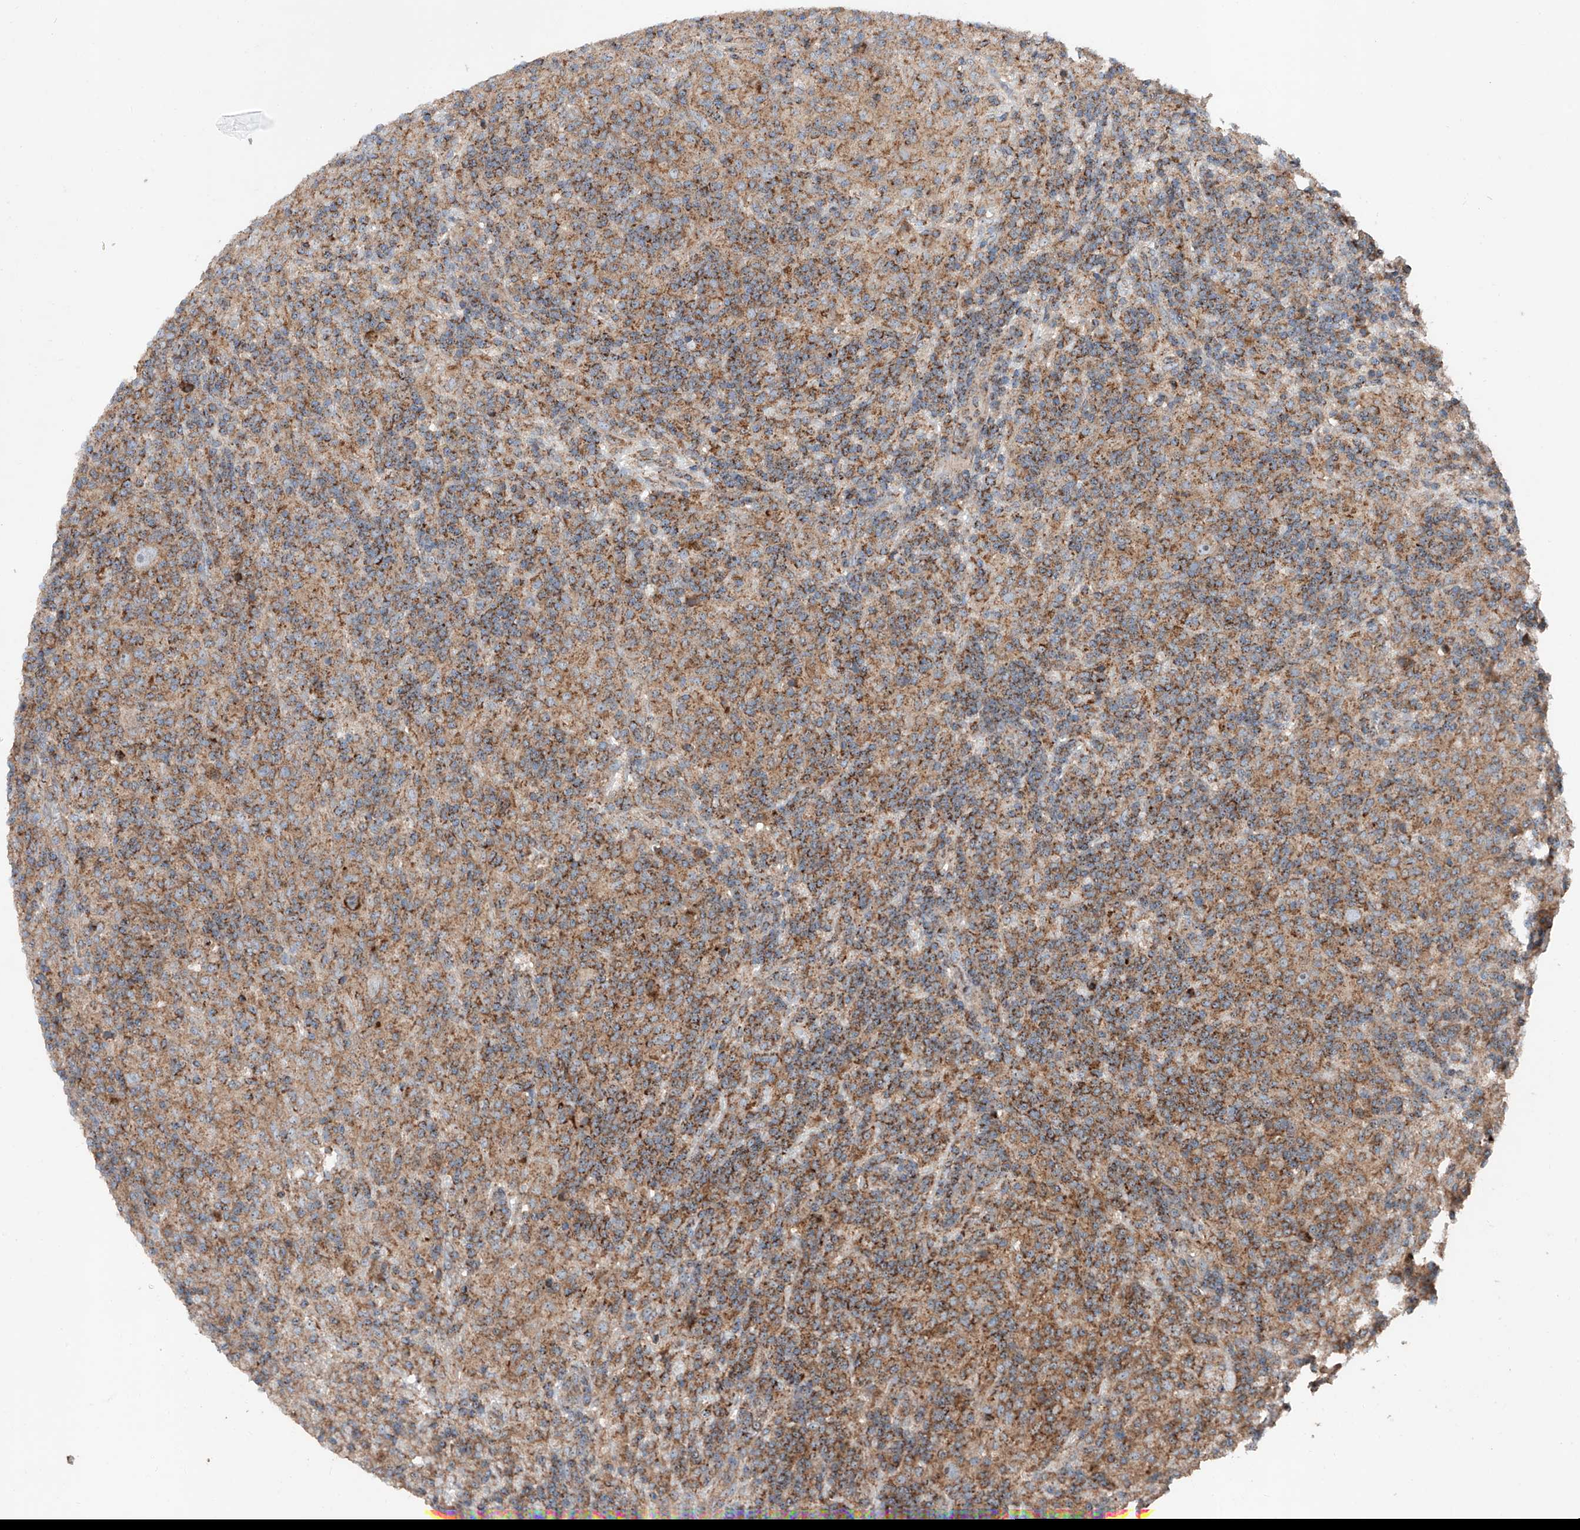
{"staining": {"intensity": "moderate", "quantity": "25%-75%", "location": "cytoplasmic/membranous"}, "tissue": "lymphoma", "cell_type": "Tumor cells", "image_type": "cancer", "snomed": [{"axis": "morphology", "description": "Hodgkin's disease, NOS"}, {"axis": "topography", "description": "Lymph node"}], "caption": "Human lymphoma stained with a protein marker shows moderate staining in tumor cells.", "gene": "PISD", "patient": {"sex": "male", "age": 70}}